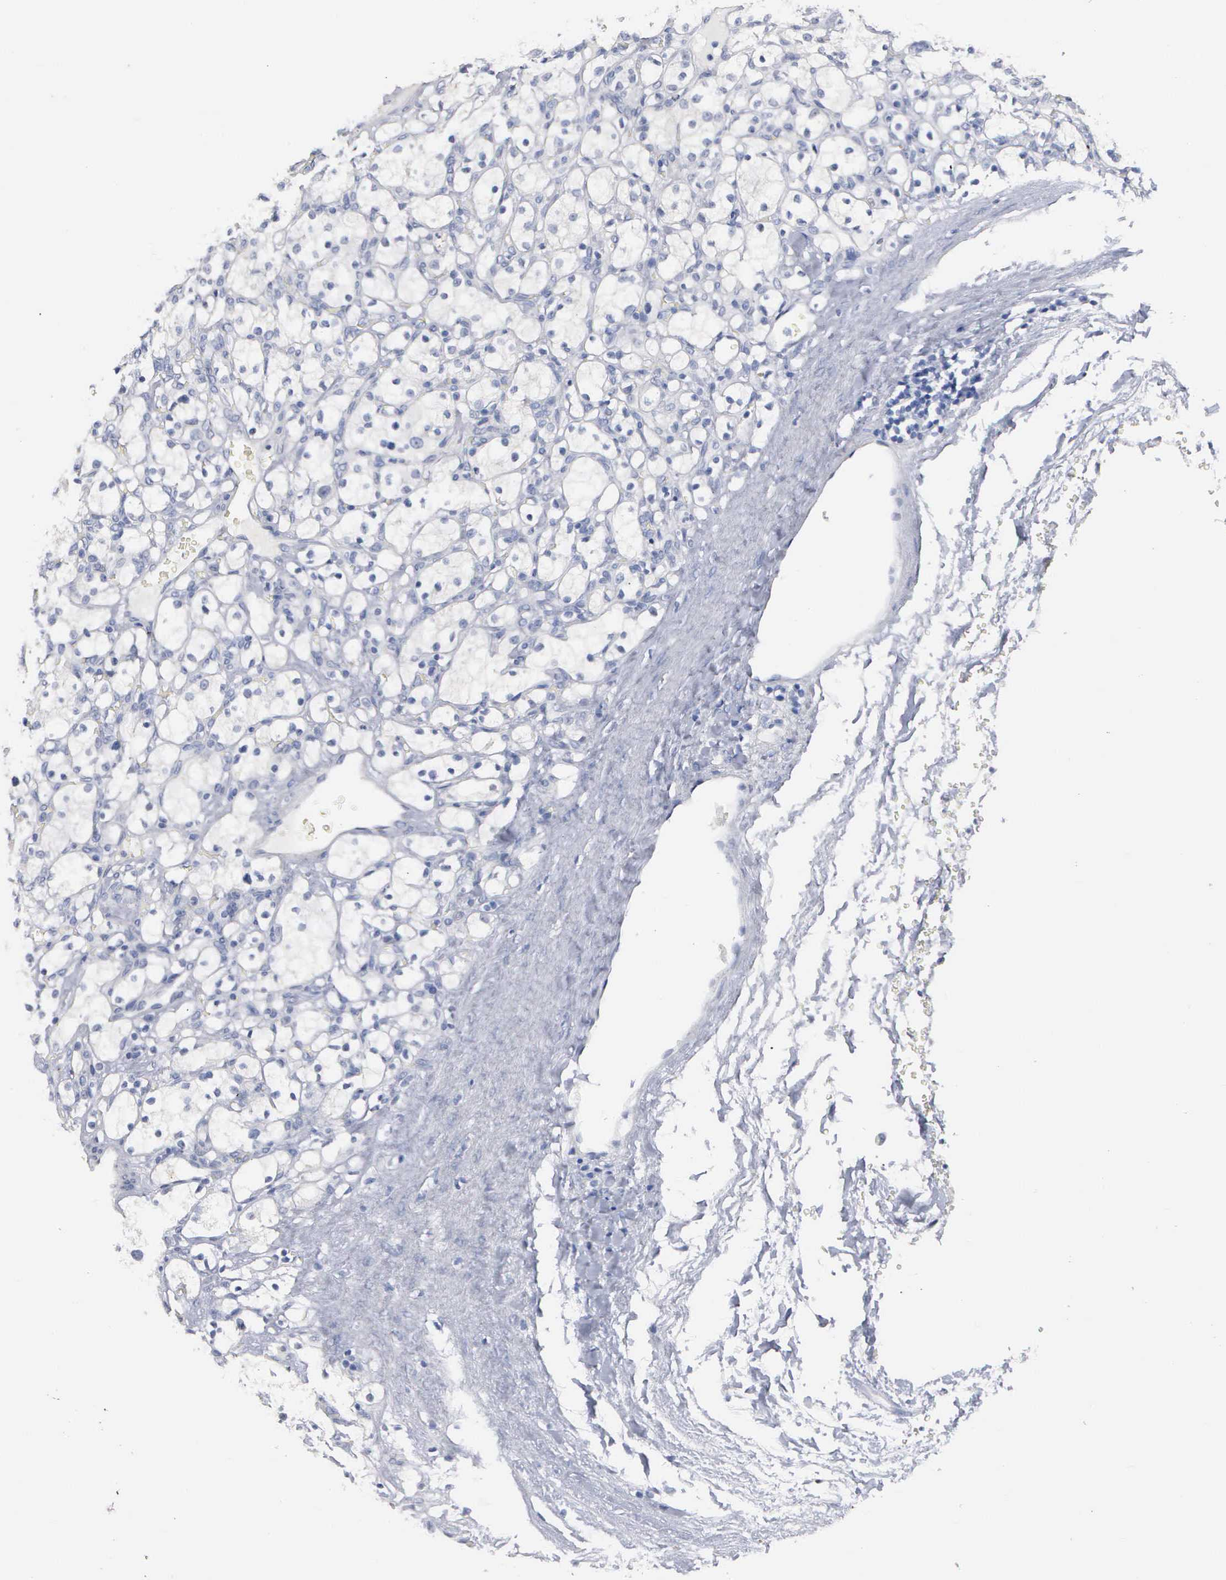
{"staining": {"intensity": "negative", "quantity": "none", "location": "none"}, "tissue": "renal cancer", "cell_type": "Tumor cells", "image_type": "cancer", "snomed": [{"axis": "morphology", "description": "Adenocarcinoma, NOS"}, {"axis": "topography", "description": "Kidney"}], "caption": "Renal adenocarcinoma stained for a protein using immunohistochemistry (IHC) demonstrates no expression tumor cells.", "gene": "ASPHD2", "patient": {"sex": "female", "age": 83}}